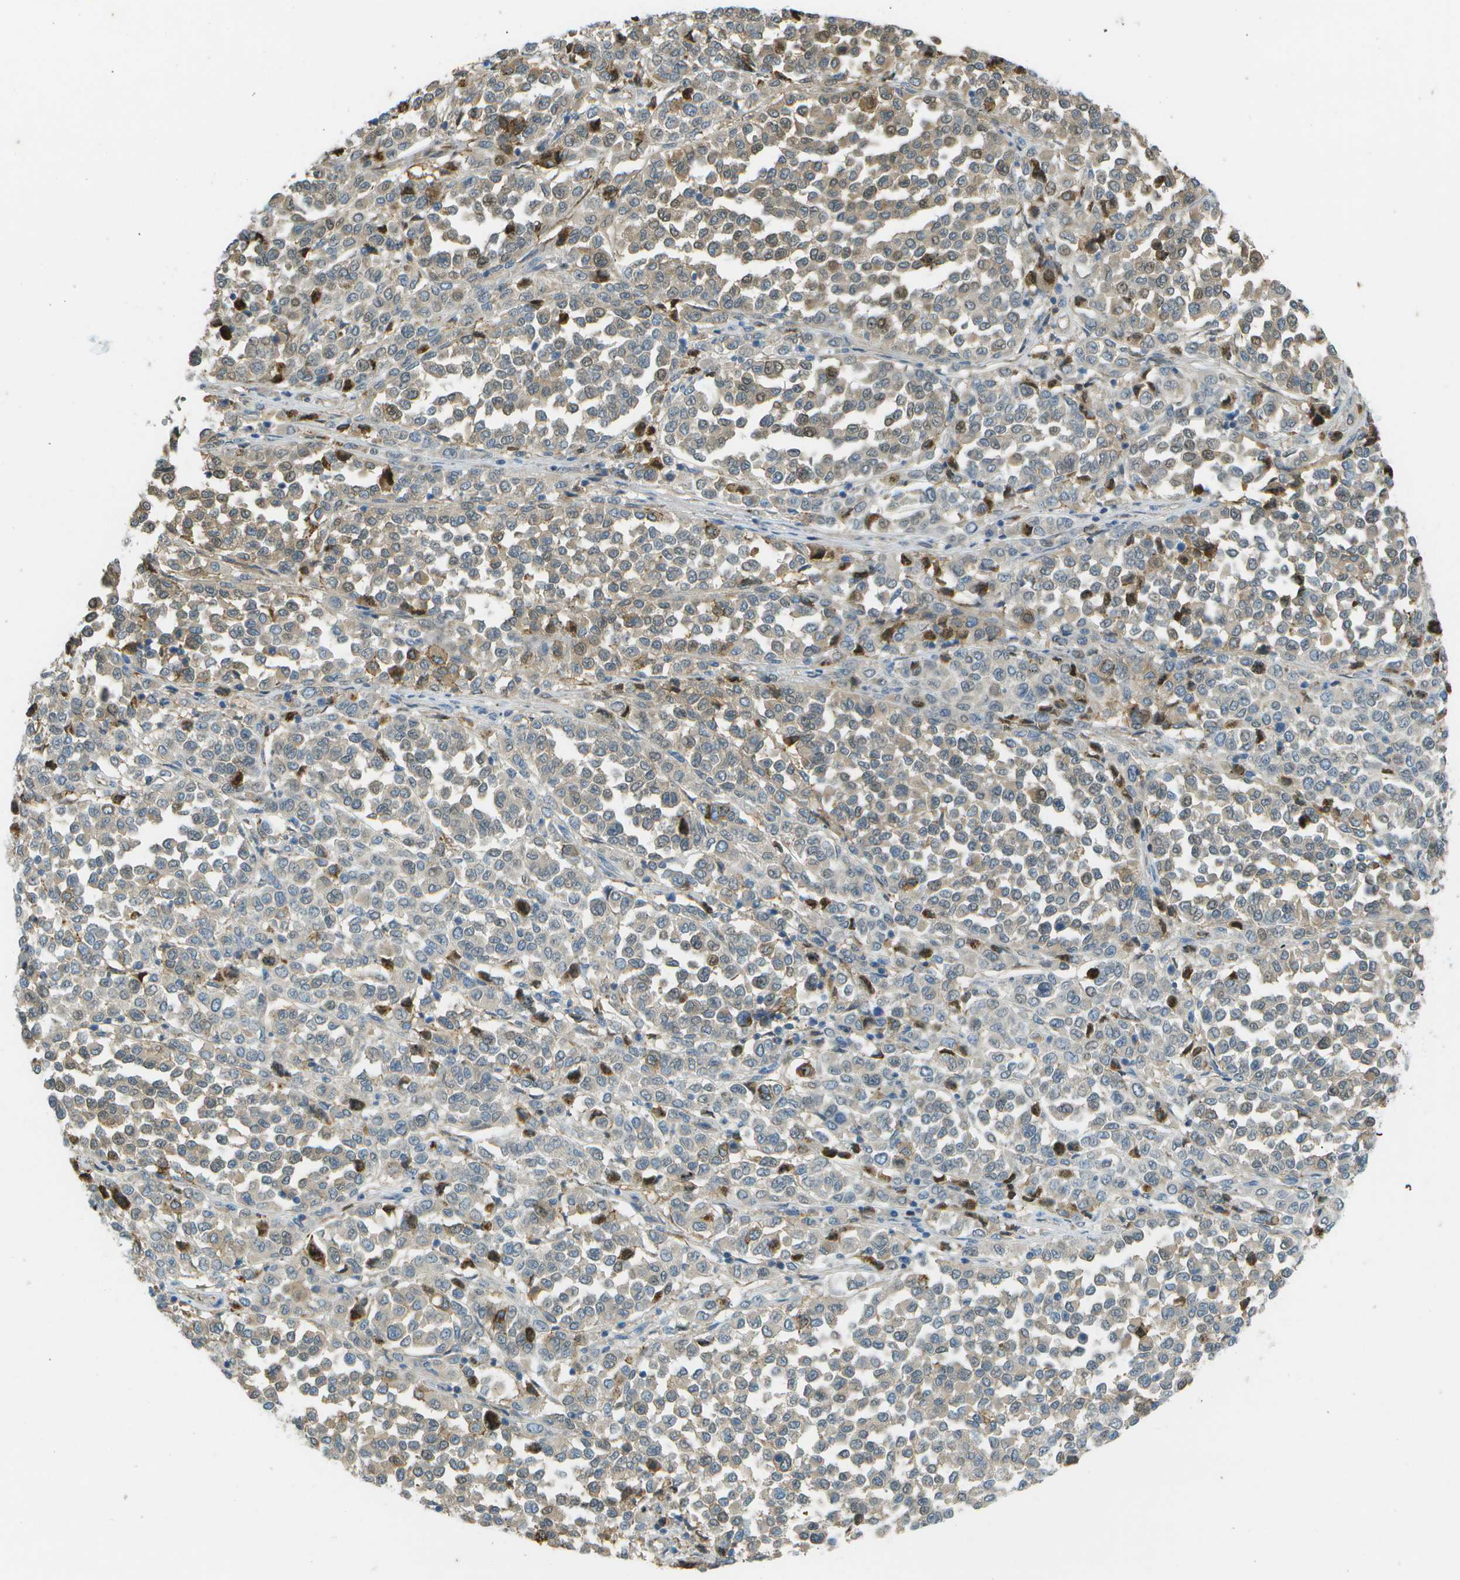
{"staining": {"intensity": "weak", "quantity": "25%-75%", "location": "cytoplasmic/membranous"}, "tissue": "melanoma", "cell_type": "Tumor cells", "image_type": "cancer", "snomed": [{"axis": "morphology", "description": "Malignant melanoma, Metastatic site"}, {"axis": "topography", "description": "Pancreas"}], "caption": "Melanoma stained with IHC reveals weak cytoplasmic/membranous positivity in approximately 25%-75% of tumor cells.", "gene": "LRRC66", "patient": {"sex": "female", "age": 30}}